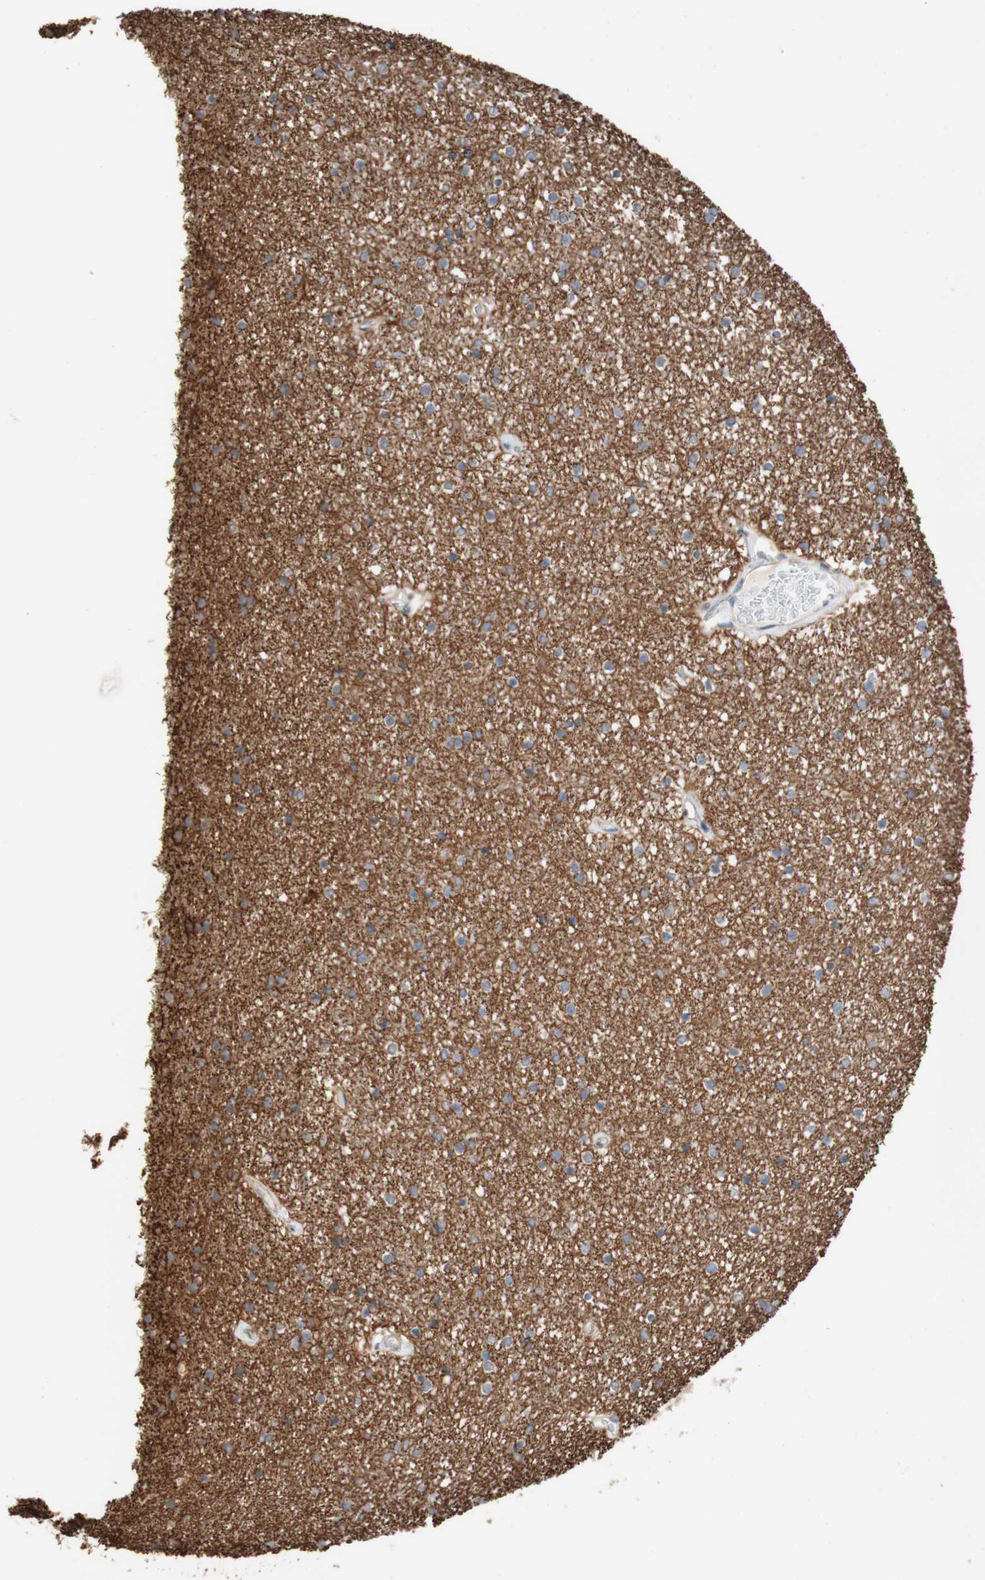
{"staining": {"intensity": "negative", "quantity": "none", "location": "none"}, "tissue": "caudate", "cell_type": "Glial cells", "image_type": "normal", "snomed": [{"axis": "morphology", "description": "Normal tissue, NOS"}, {"axis": "topography", "description": "Lateral ventricle wall"}], "caption": "This is an immunohistochemistry micrograph of normal human caudate. There is no expression in glial cells.", "gene": "C1orf43", "patient": {"sex": "female", "age": 54}}